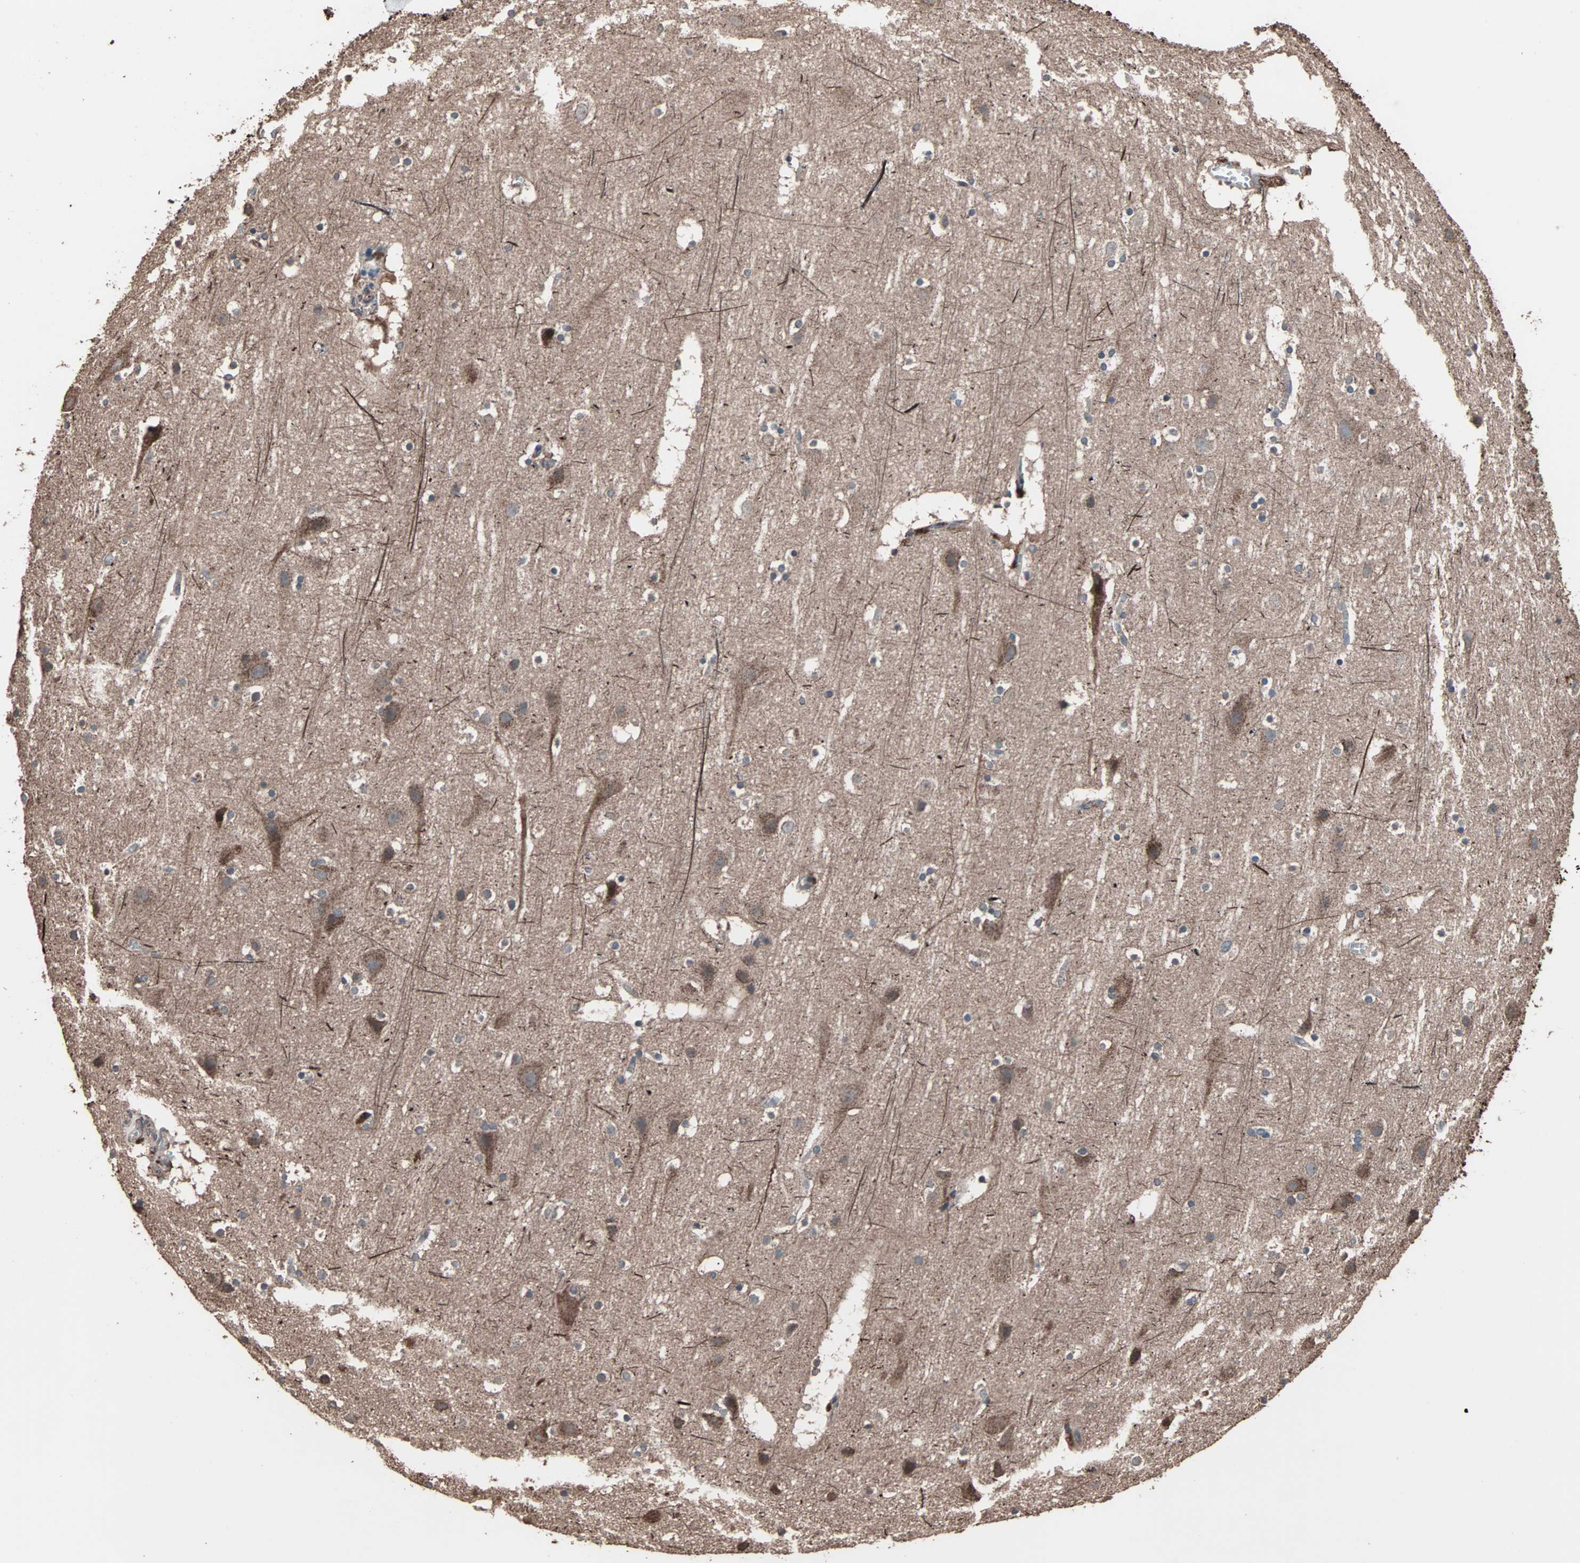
{"staining": {"intensity": "weak", "quantity": ">75%", "location": "cytoplasmic/membranous"}, "tissue": "cerebral cortex", "cell_type": "Endothelial cells", "image_type": "normal", "snomed": [{"axis": "morphology", "description": "Normal tissue, NOS"}, {"axis": "topography", "description": "Cerebral cortex"}], "caption": "The image displays staining of benign cerebral cortex, revealing weak cytoplasmic/membranous protein staining (brown color) within endothelial cells. The staining is performed using DAB brown chromogen to label protein expression. The nuclei are counter-stained blue using hematoxylin.", "gene": "MRPL2", "patient": {"sex": "male", "age": 45}}